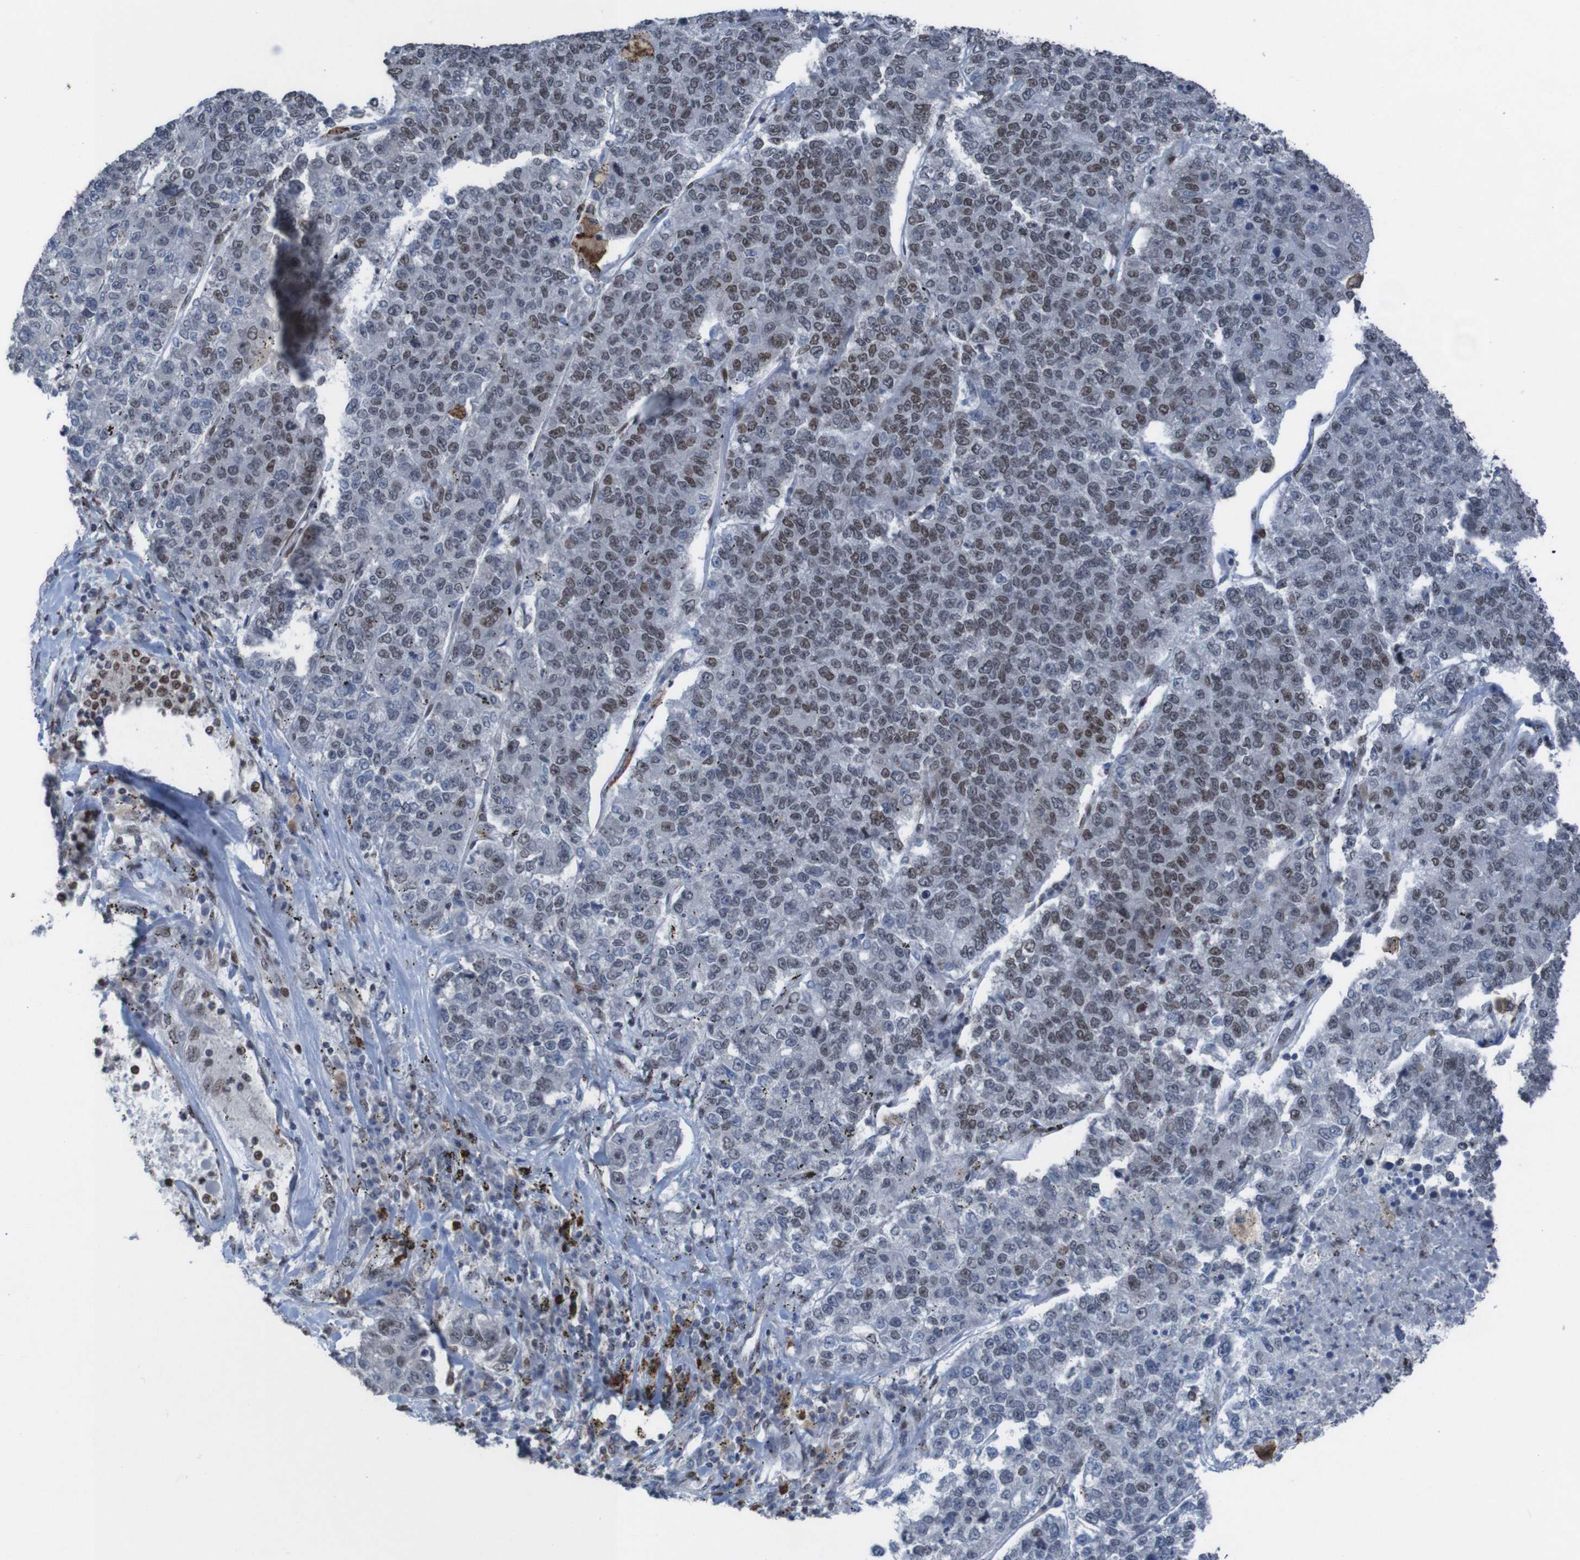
{"staining": {"intensity": "strong", "quantity": "<25%", "location": "nuclear"}, "tissue": "lung cancer", "cell_type": "Tumor cells", "image_type": "cancer", "snomed": [{"axis": "morphology", "description": "Adenocarcinoma, NOS"}, {"axis": "topography", "description": "Lung"}], "caption": "Protein staining of lung cancer (adenocarcinoma) tissue reveals strong nuclear staining in about <25% of tumor cells. (Brightfield microscopy of DAB IHC at high magnification).", "gene": "PHF2", "patient": {"sex": "male", "age": 49}}